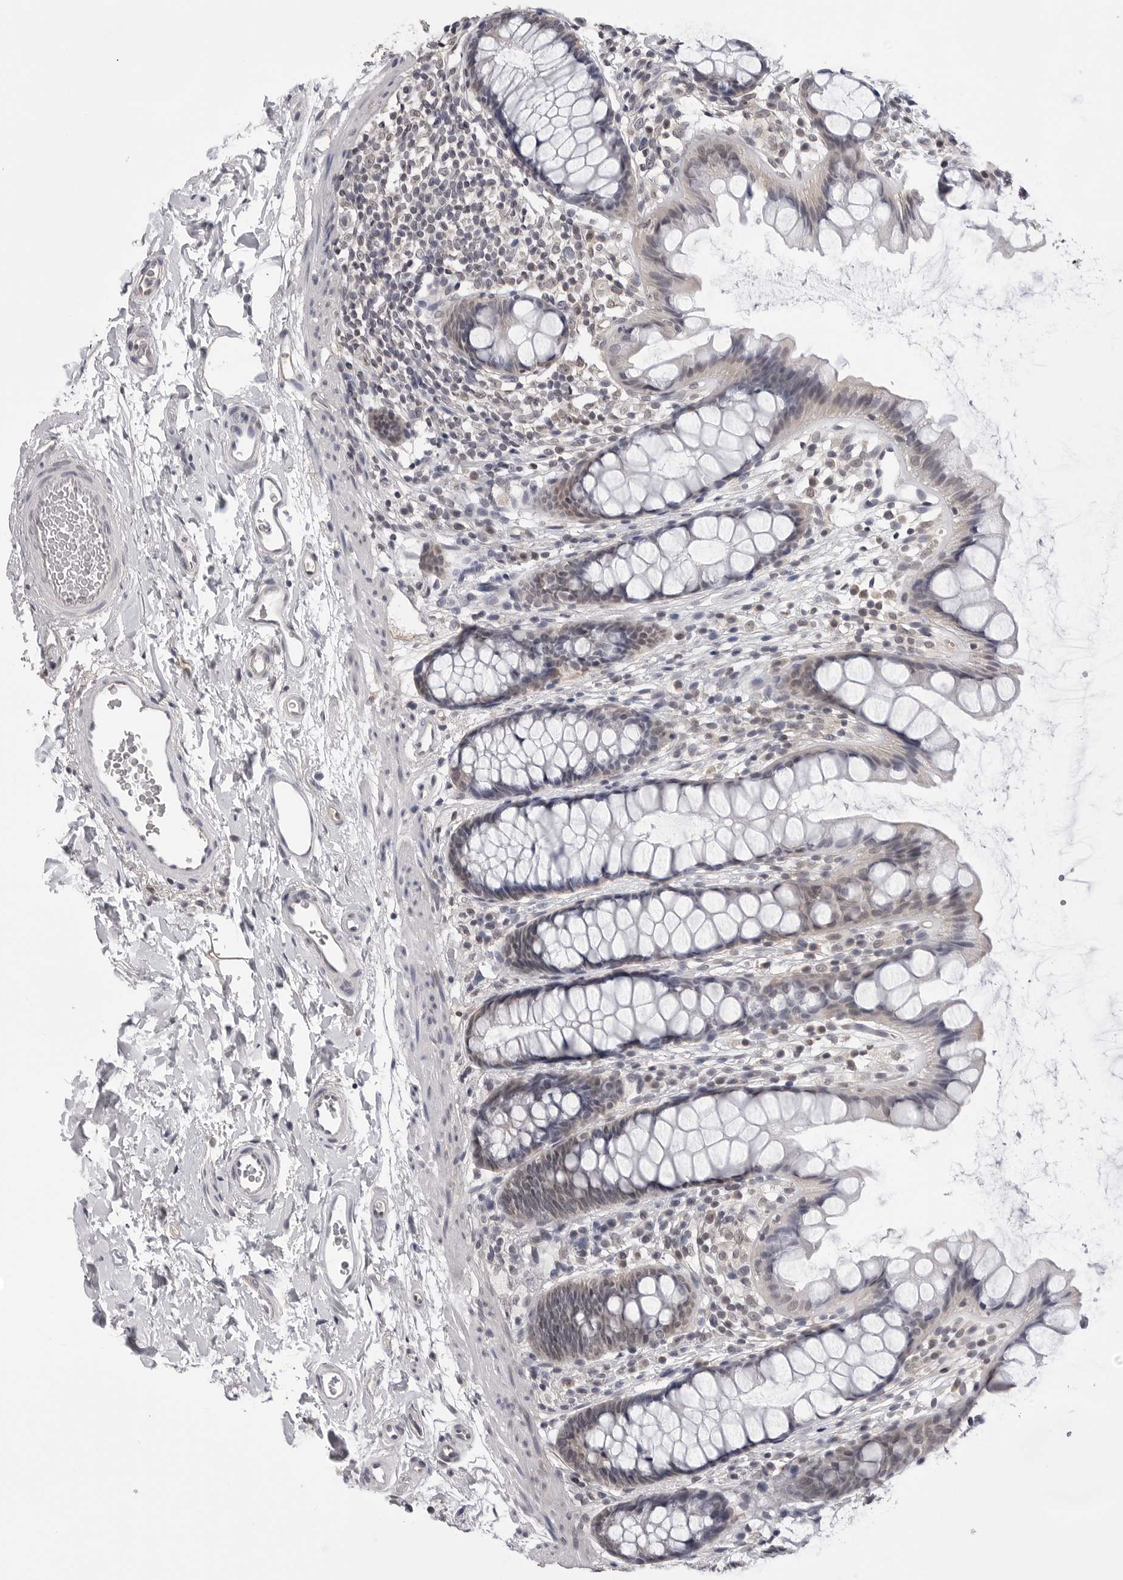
{"staining": {"intensity": "weak", "quantity": "<25%", "location": "cytoplasmic/membranous"}, "tissue": "rectum", "cell_type": "Glandular cells", "image_type": "normal", "snomed": [{"axis": "morphology", "description": "Normal tissue, NOS"}, {"axis": "topography", "description": "Rectum"}], "caption": "Immunohistochemical staining of unremarkable rectum demonstrates no significant positivity in glandular cells.", "gene": "CDK20", "patient": {"sex": "female", "age": 65}}